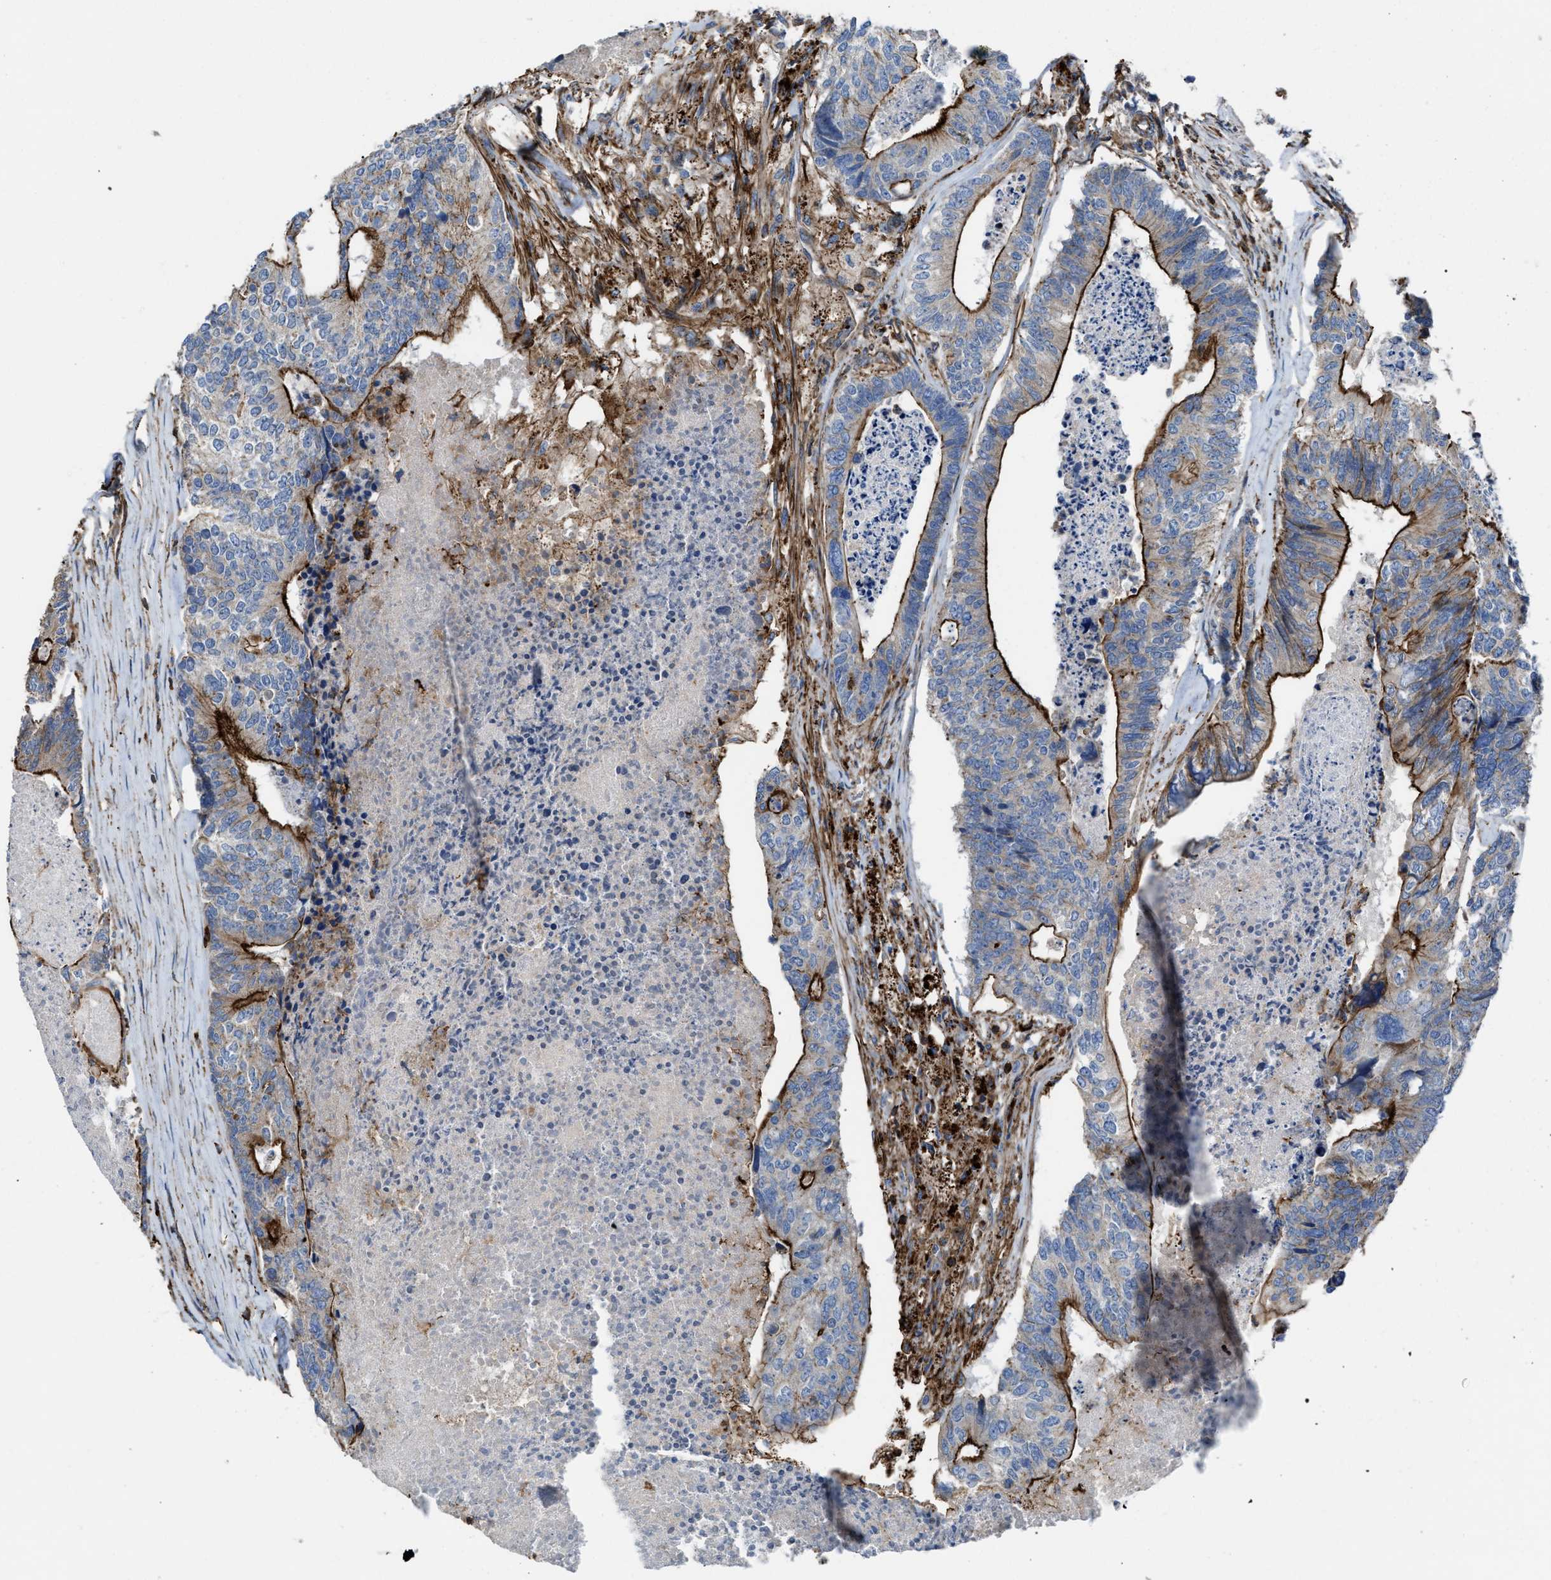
{"staining": {"intensity": "strong", "quantity": ">75%", "location": "cytoplasmic/membranous"}, "tissue": "colorectal cancer", "cell_type": "Tumor cells", "image_type": "cancer", "snomed": [{"axis": "morphology", "description": "Adenocarcinoma, NOS"}, {"axis": "topography", "description": "Colon"}], "caption": "DAB (3,3'-diaminobenzidine) immunohistochemical staining of colorectal adenocarcinoma reveals strong cytoplasmic/membranous protein expression in about >75% of tumor cells.", "gene": "AGPAT2", "patient": {"sex": "female", "age": 67}}